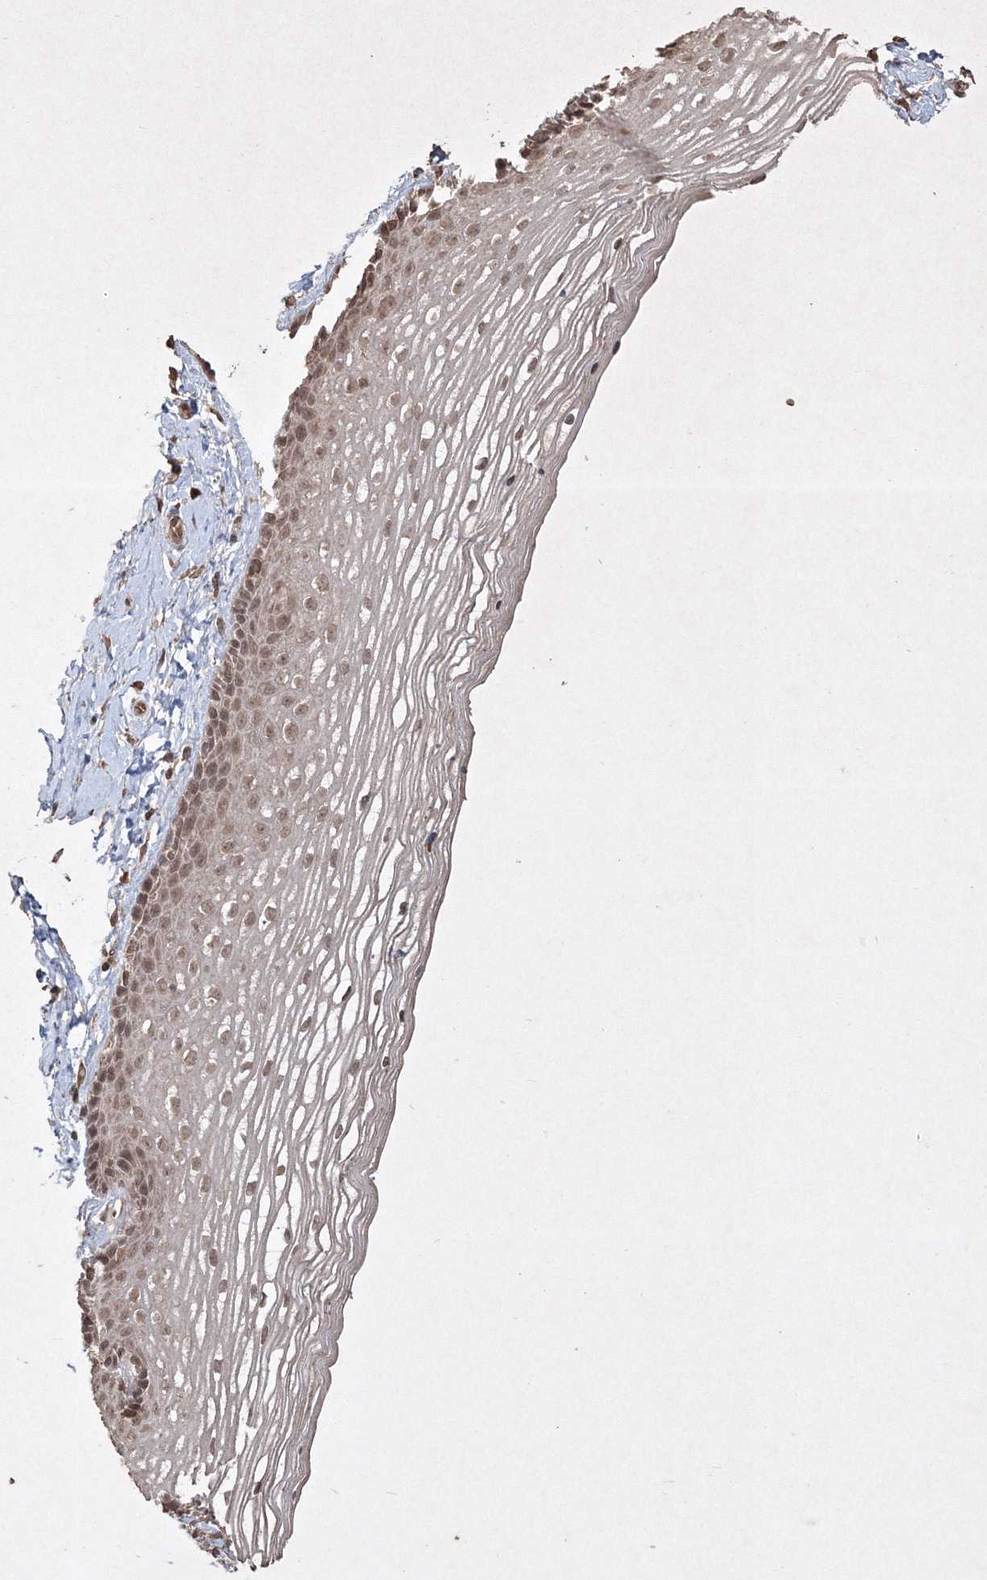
{"staining": {"intensity": "moderate", "quantity": ">75%", "location": "nuclear"}, "tissue": "vagina", "cell_type": "Squamous epithelial cells", "image_type": "normal", "snomed": [{"axis": "morphology", "description": "Normal tissue, NOS"}, {"axis": "topography", "description": "Vagina"}], "caption": "A brown stain labels moderate nuclear positivity of a protein in squamous epithelial cells of normal vagina.", "gene": "PELI3", "patient": {"sex": "female", "age": 46}}